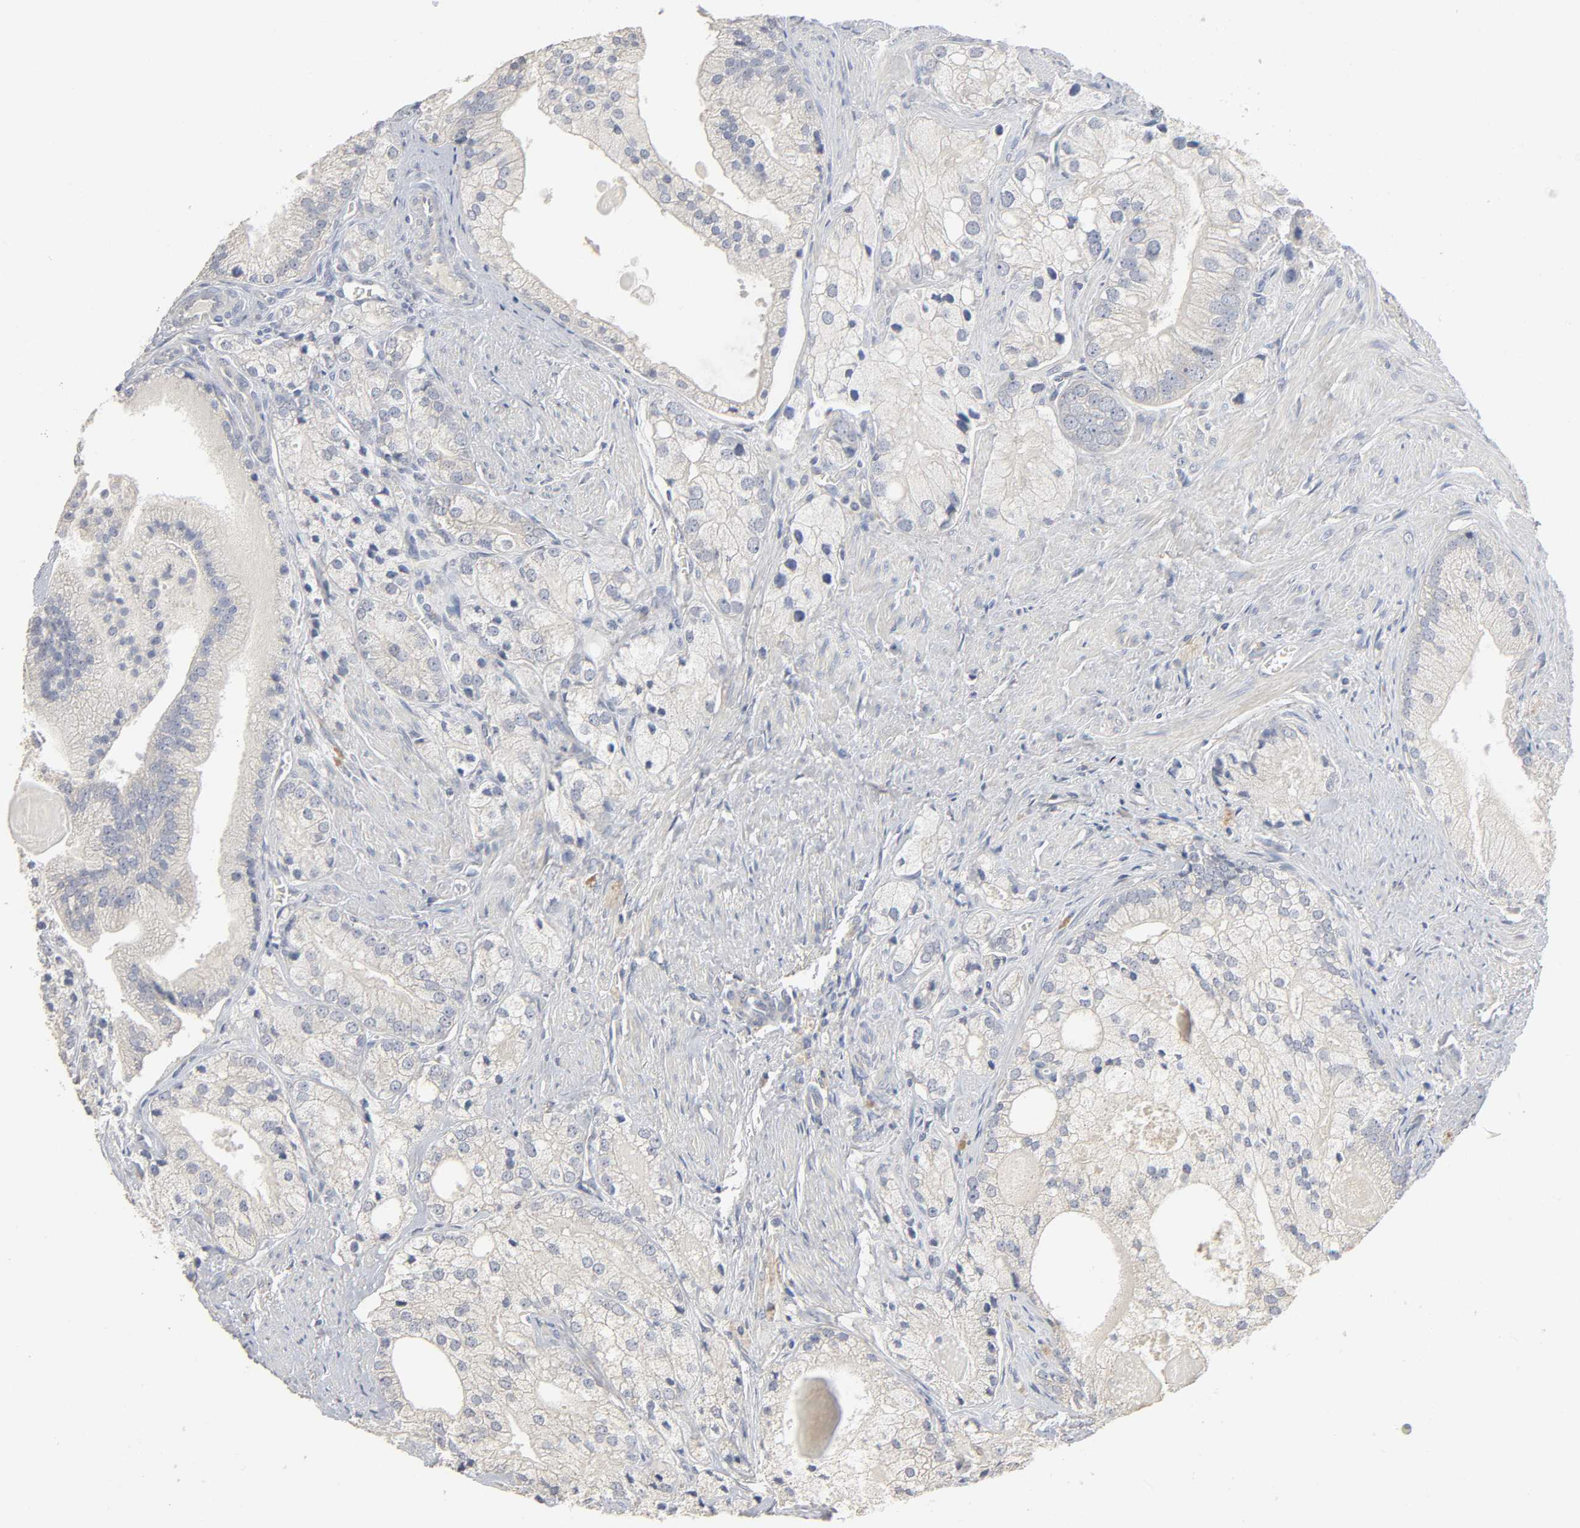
{"staining": {"intensity": "negative", "quantity": "none", "location": "none"}, "tissue": "prostate cancer", "cell_type": "Tumor cells", "image_type": "cancer", "snomed": [{"axis": "morphology", "description": "Adenocarcinoma, Low grade"}, {"axis": "topography", "description": "Prostate"}], "caption": "A high-resolution micrograph shows immunohistochemistry (IHC) staining of low-grade adenocarcinoma (prostate), which exhibits no significant staining in tumor cells.", "gene": "SLC10A2", "patient": {"sex": "male", "age": 69}}